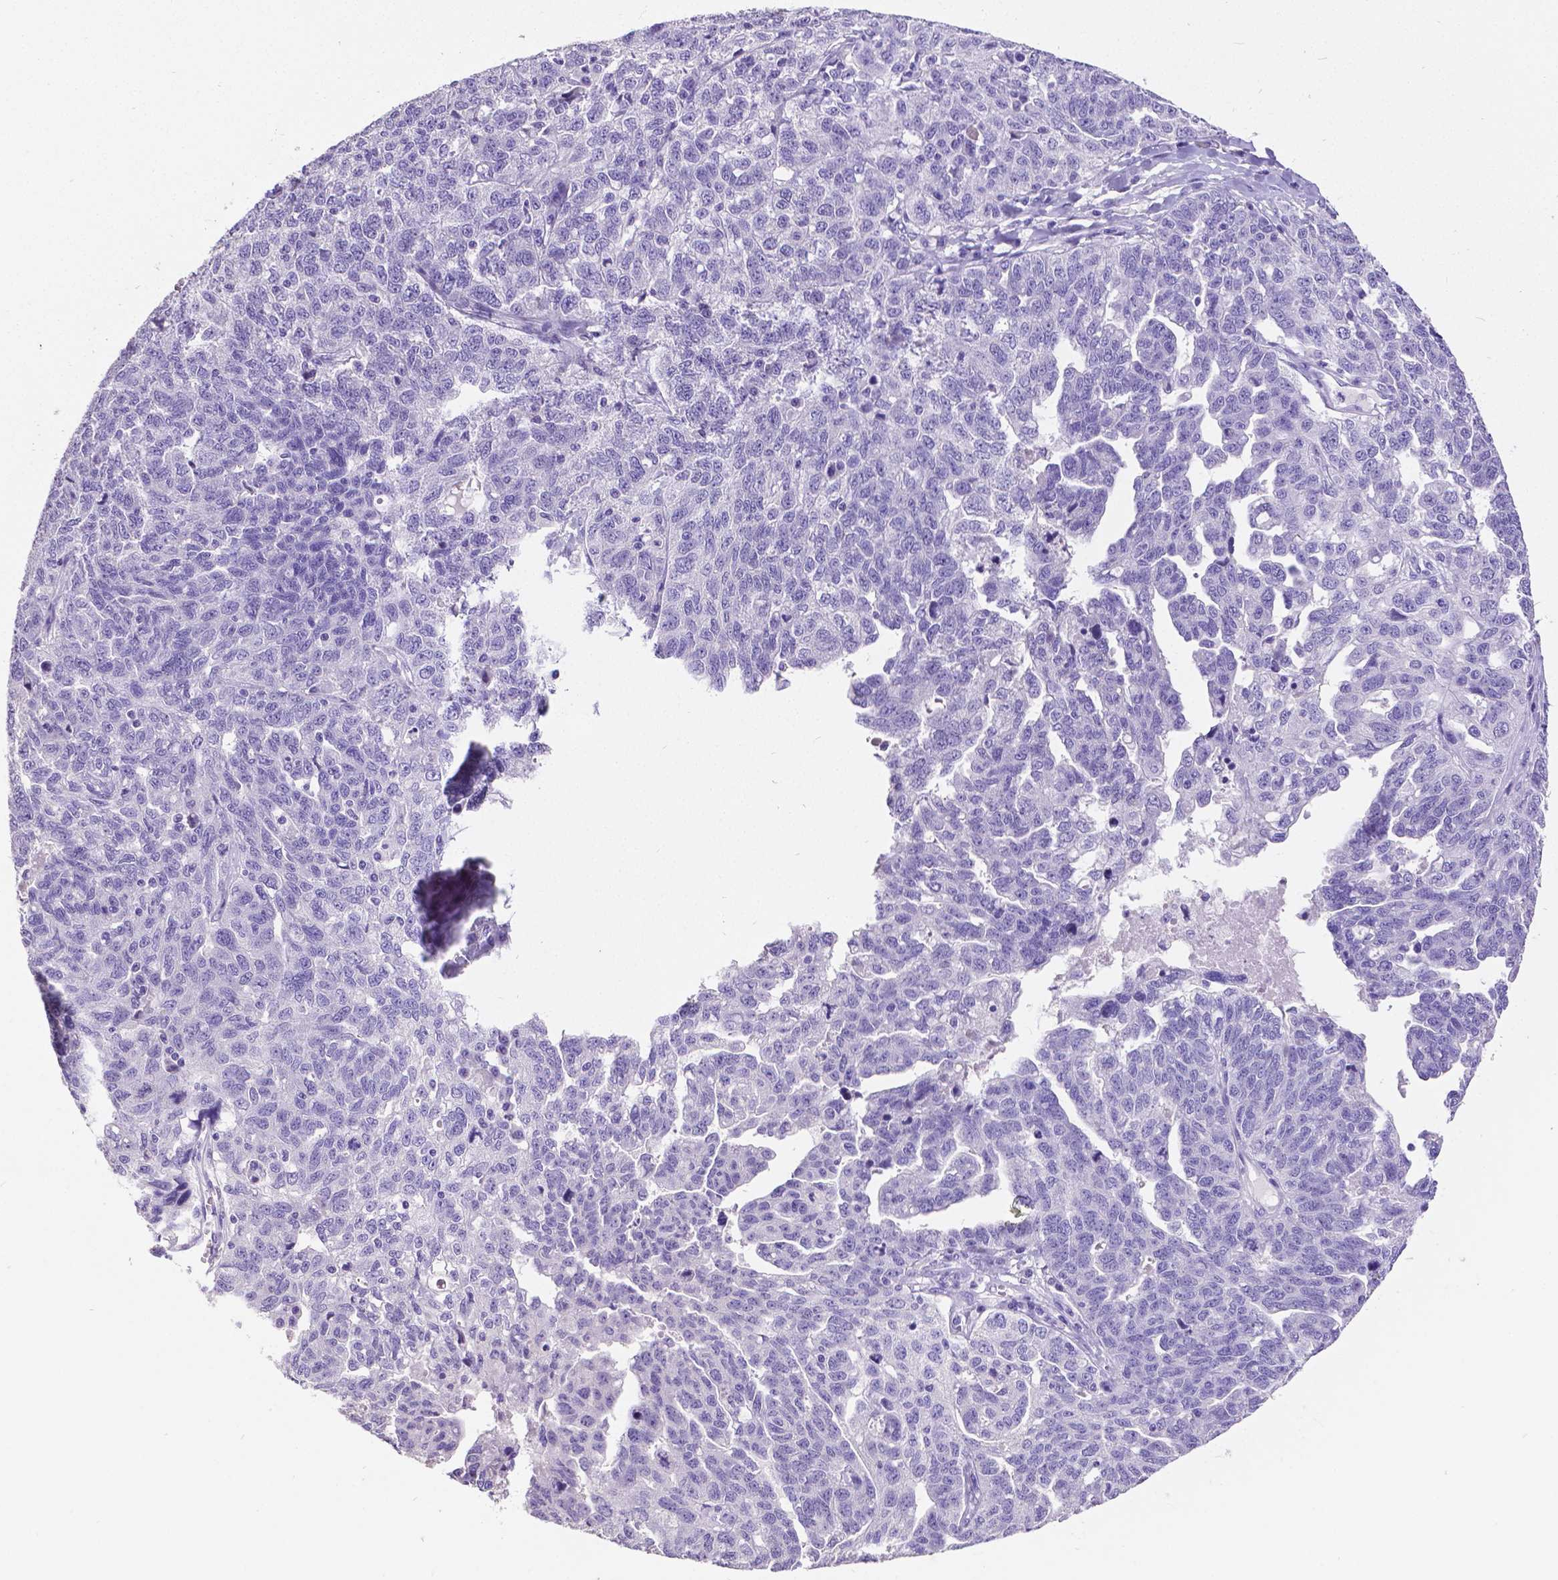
{"staining": {"intensity": "negative", "quantity": "none", "location": "none"}, "tissue": "ovarian cancer", "cell_type": "Tumor cells", "image_type": "cancer", "snomed": [{"axis": "morphology", "description": "Cystadenocarcinoma, serous, NOS"}, {"axis": "topography", "description": "Ovary"}], "caption": "This is an immunohistochemistry (IHC) histopathology image of human ovarian cancer. There is no positivity in tumor cells.", "gene": "SATB2", "patient": {"sex": "female", "age": 71}}